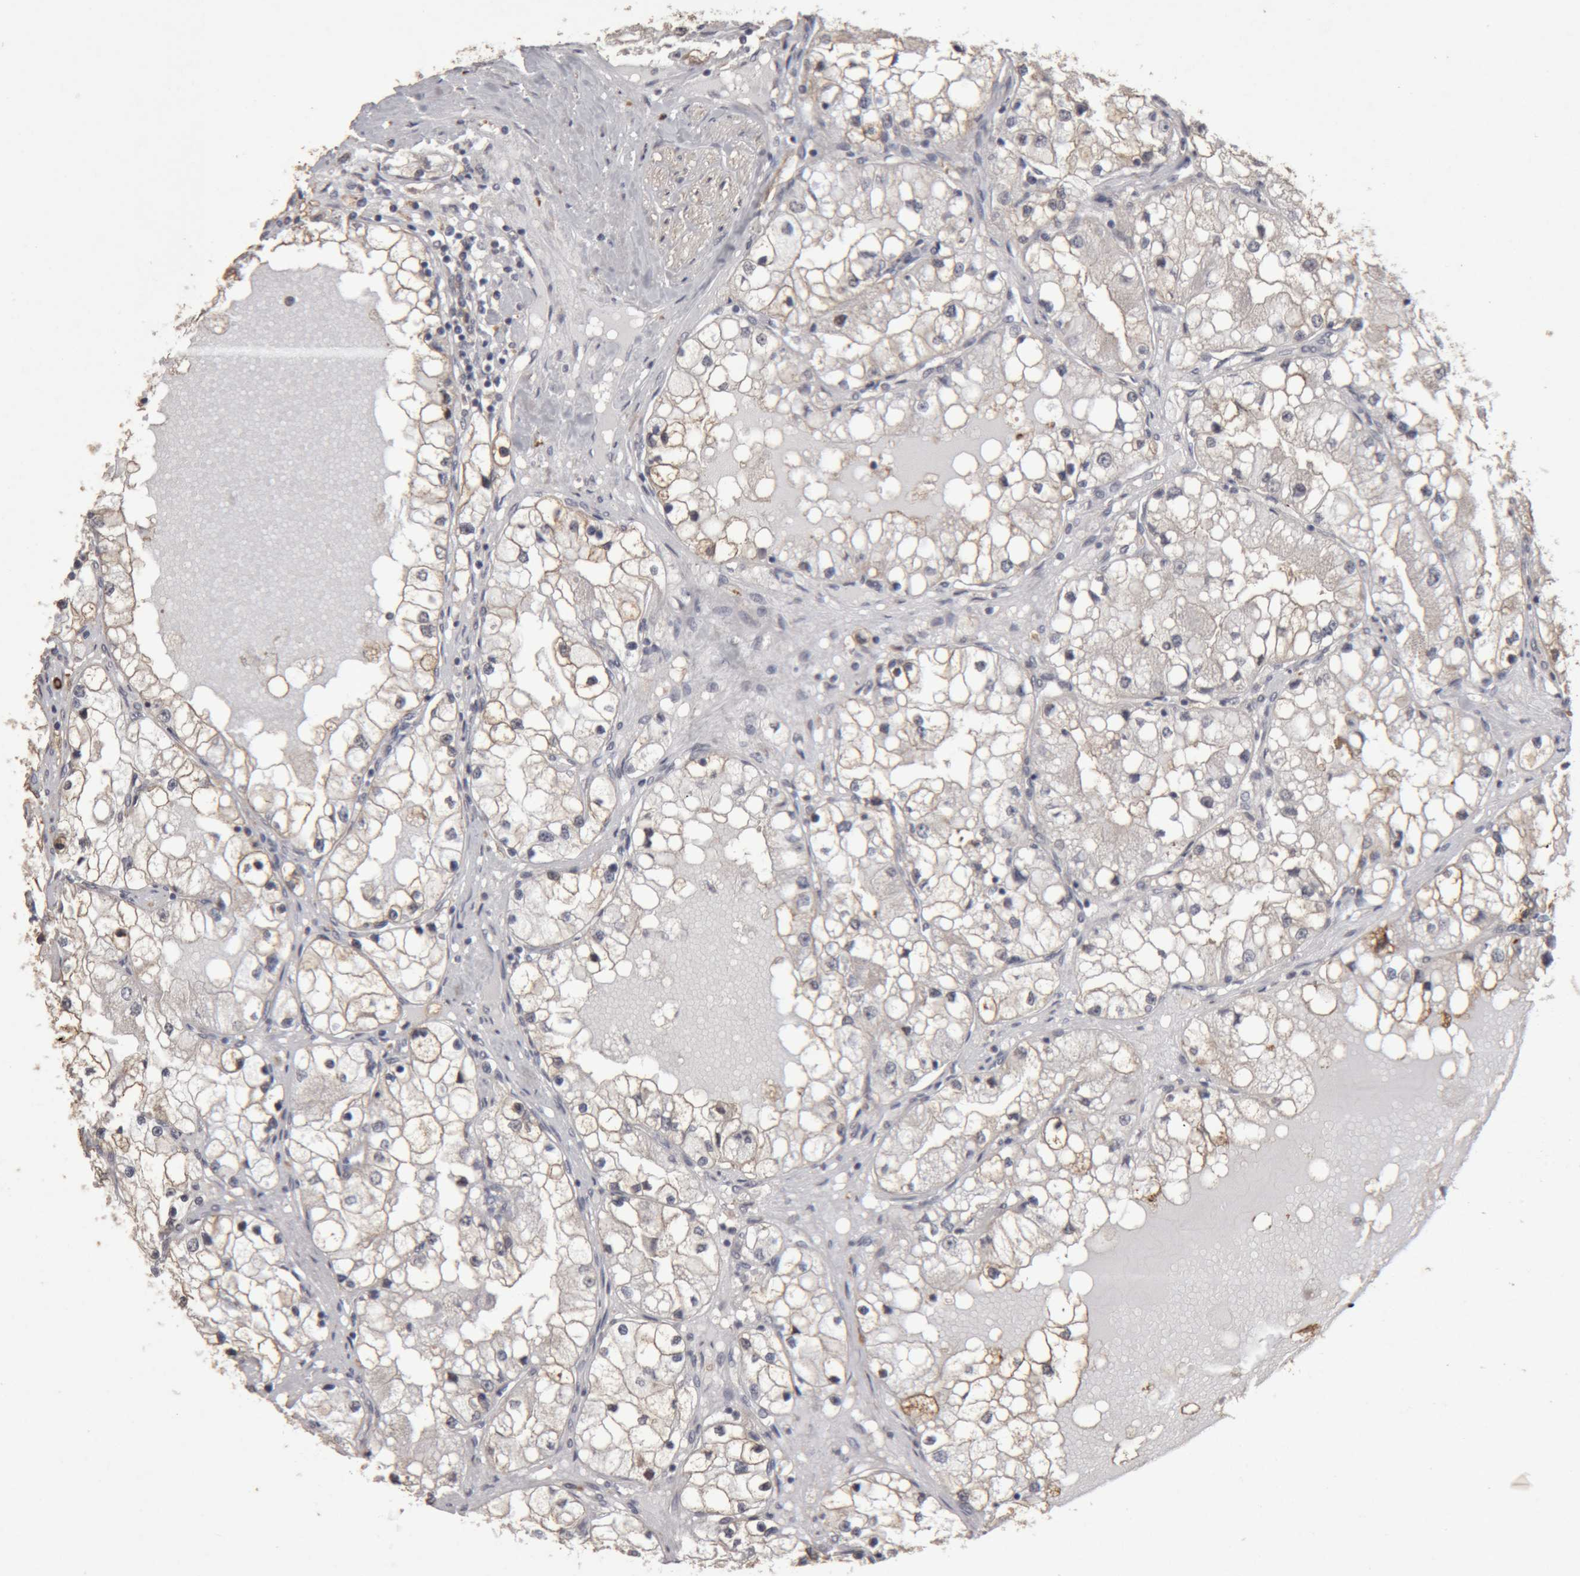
{"staining": {"intensity": "weak", "quantity": ">75%", "location": "cytoplasmic/membranous"}, "tissue": "renal cancer", "cell_type": "Tumor cells", "image_type": "cancer", "snomed": [{"axis": "morphology", "description": "Adenocarcinoma, NOS"}, {"axis": "topography", "description": "Kidney"}], "caption": "Weak cytoplasmic/membranous expression for a protein is seen in approximately >75% of tumor cells of adenocarcinoma (renal) using immunohistochemistry.", "gene": "MEP1A", "patient": {"sex": "male", "age": 68}}